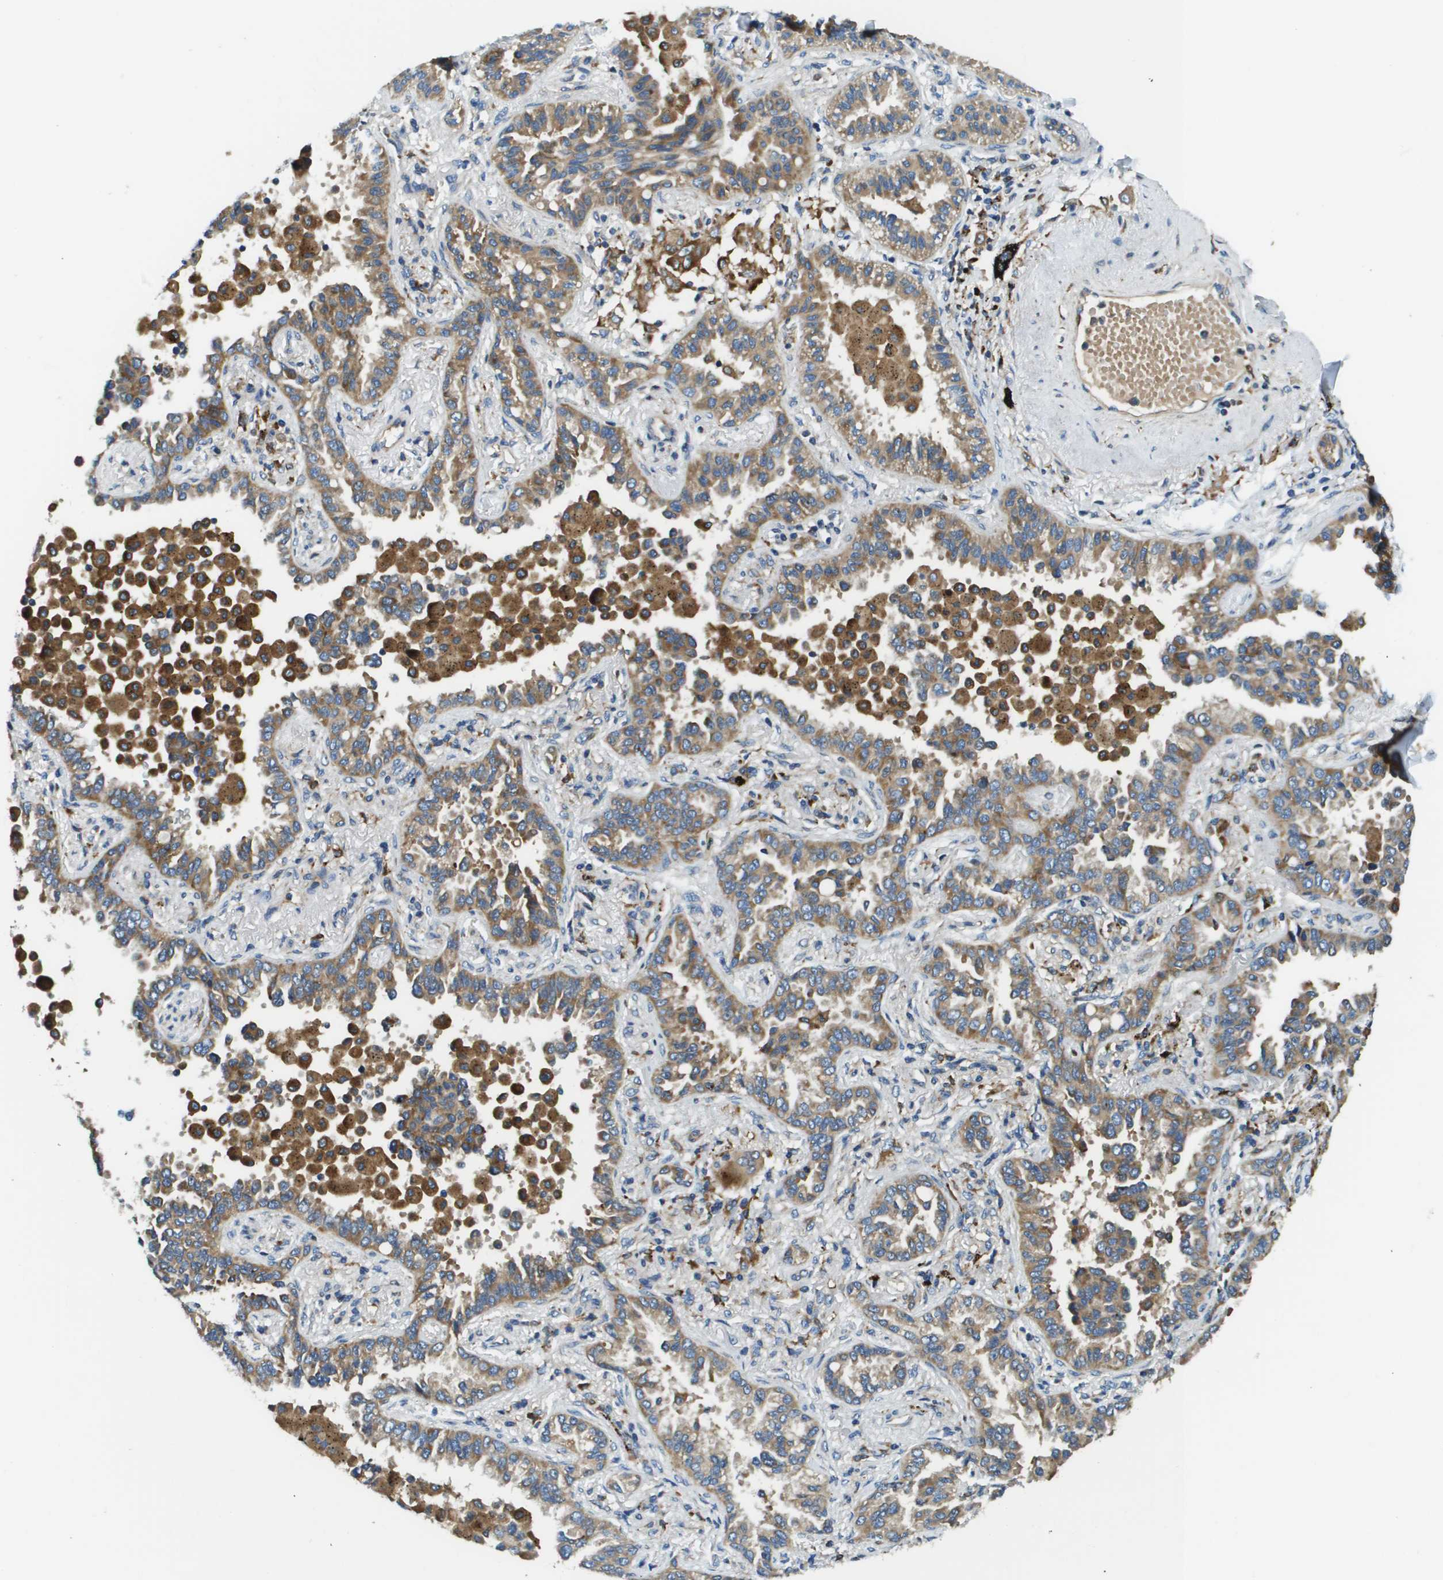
{"staining": {"intensity": "moderate", "quantity": ">75%", "location": "cytoplasmic/membranous"}, "tissue": "lung cancer", "cell_type": "Tumor cells", "image_type": "cancer", "snomed": [{"axis": "morphology", "description": "Normal tissue, NOS"}, {"axis": "morphology", "description": "Adenocarcinoma, NOS"}, {"axis": "topography", "description": "Lung"}], "caption": "Tumor cells exhibit medium levels of moderate cytoplasmic/membranous staining in approximately >75% of cells in adenocarcinoma (lung).", "gene": "CNPY3", "patient": {"sex": "male", "age": 59}}